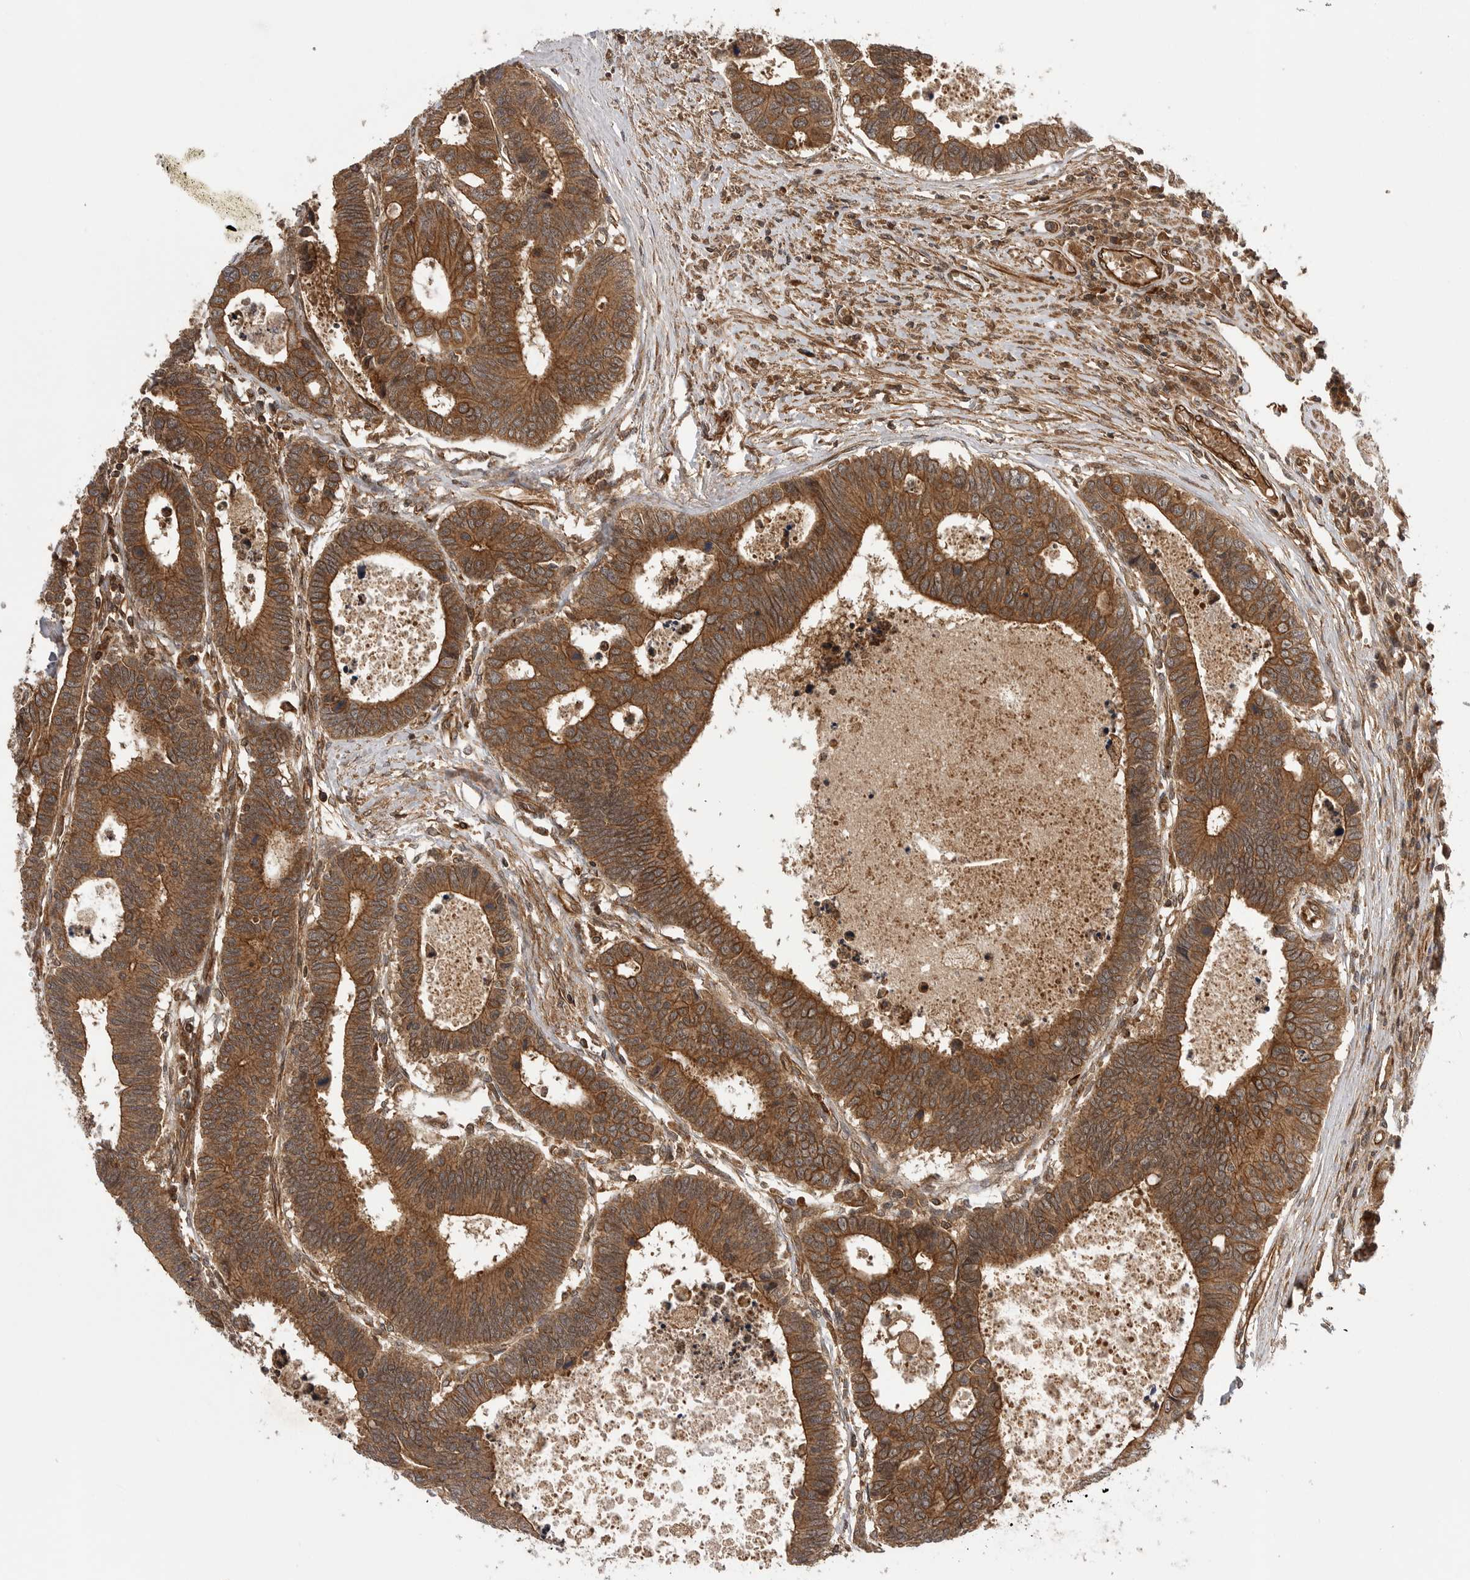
{"staining": {"intensity": "strong", "quantity": ">75%", "location": "cytoplasmic/membranous"}, "tissue": "colorectal cancer", "cell_type": "Tumor cells", "image_type": "cancer", "snomed": [{"axis": "morphology", "description": "Adenocarcinoma, NOS"}, {"axis": "topography", "description": "Rectum"}], "caption": "Immunohistochemical staining of colorectal adenocarcinoma exhibits high levels of strong cytoplasmic/membranous protein staining in approximately >75% of tumor cells.", "gene": "PRDX4", "patient": {"sex": "male", "age": 84}}